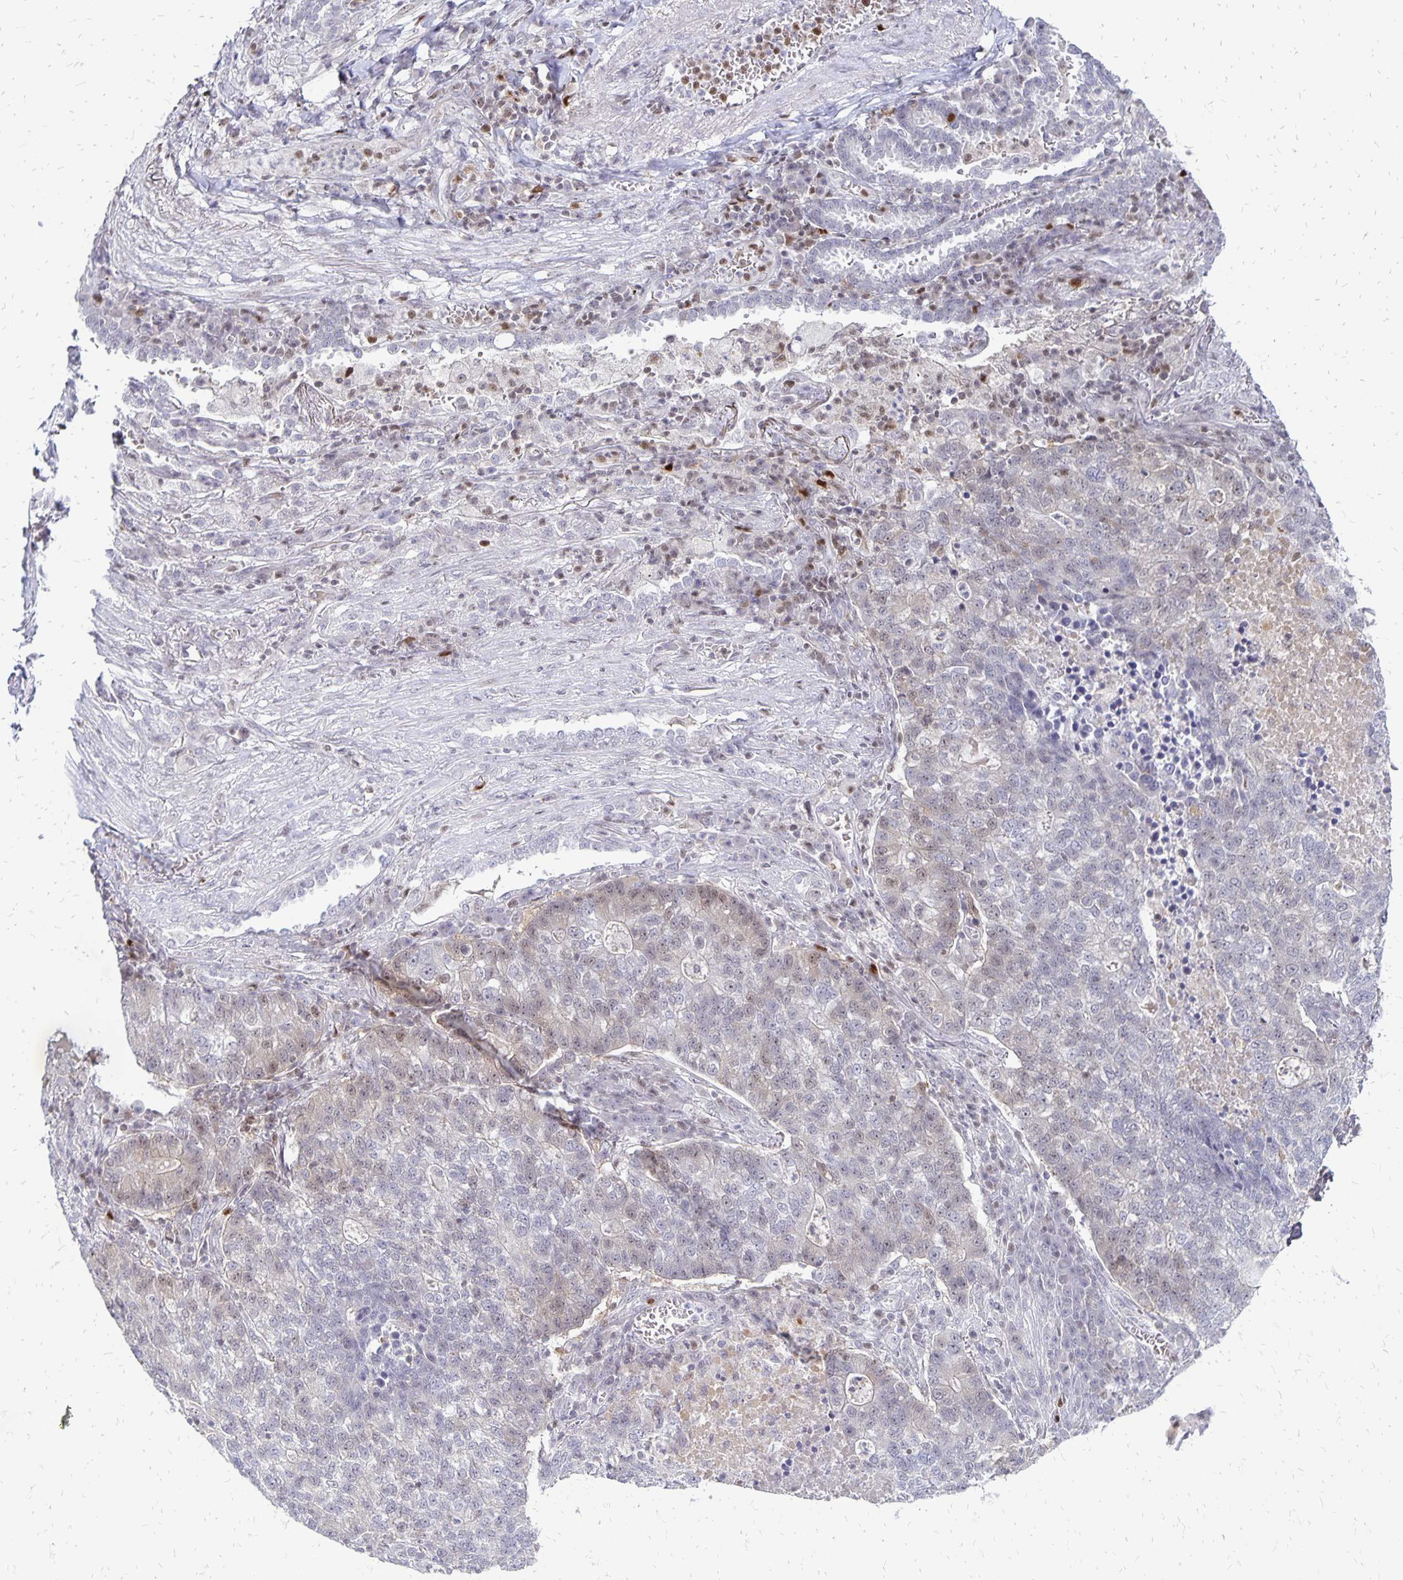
{"staining": {"intensity": "weak", "quantity": "<25%", "location": "nuclear"}, "tissue": "lung cancer", "cell_type": "Tumor cells", "image_type": "cancer", "snomed": [{"axis": "morphology", "description": "Adenocarcinoma, NOS"}, {"axis": "topography", "description": "Lung"}], "caption": "Tumor cells show no significant protein positivity in adenocarcinoma (lung). The staining is performed using DAB (3,3'-diaminobenzidine) brown chromogen with nuclei counter-stained in using hematoxylin.", "gene": "DCK", "patient": {"sex": "male", "age": 57}}